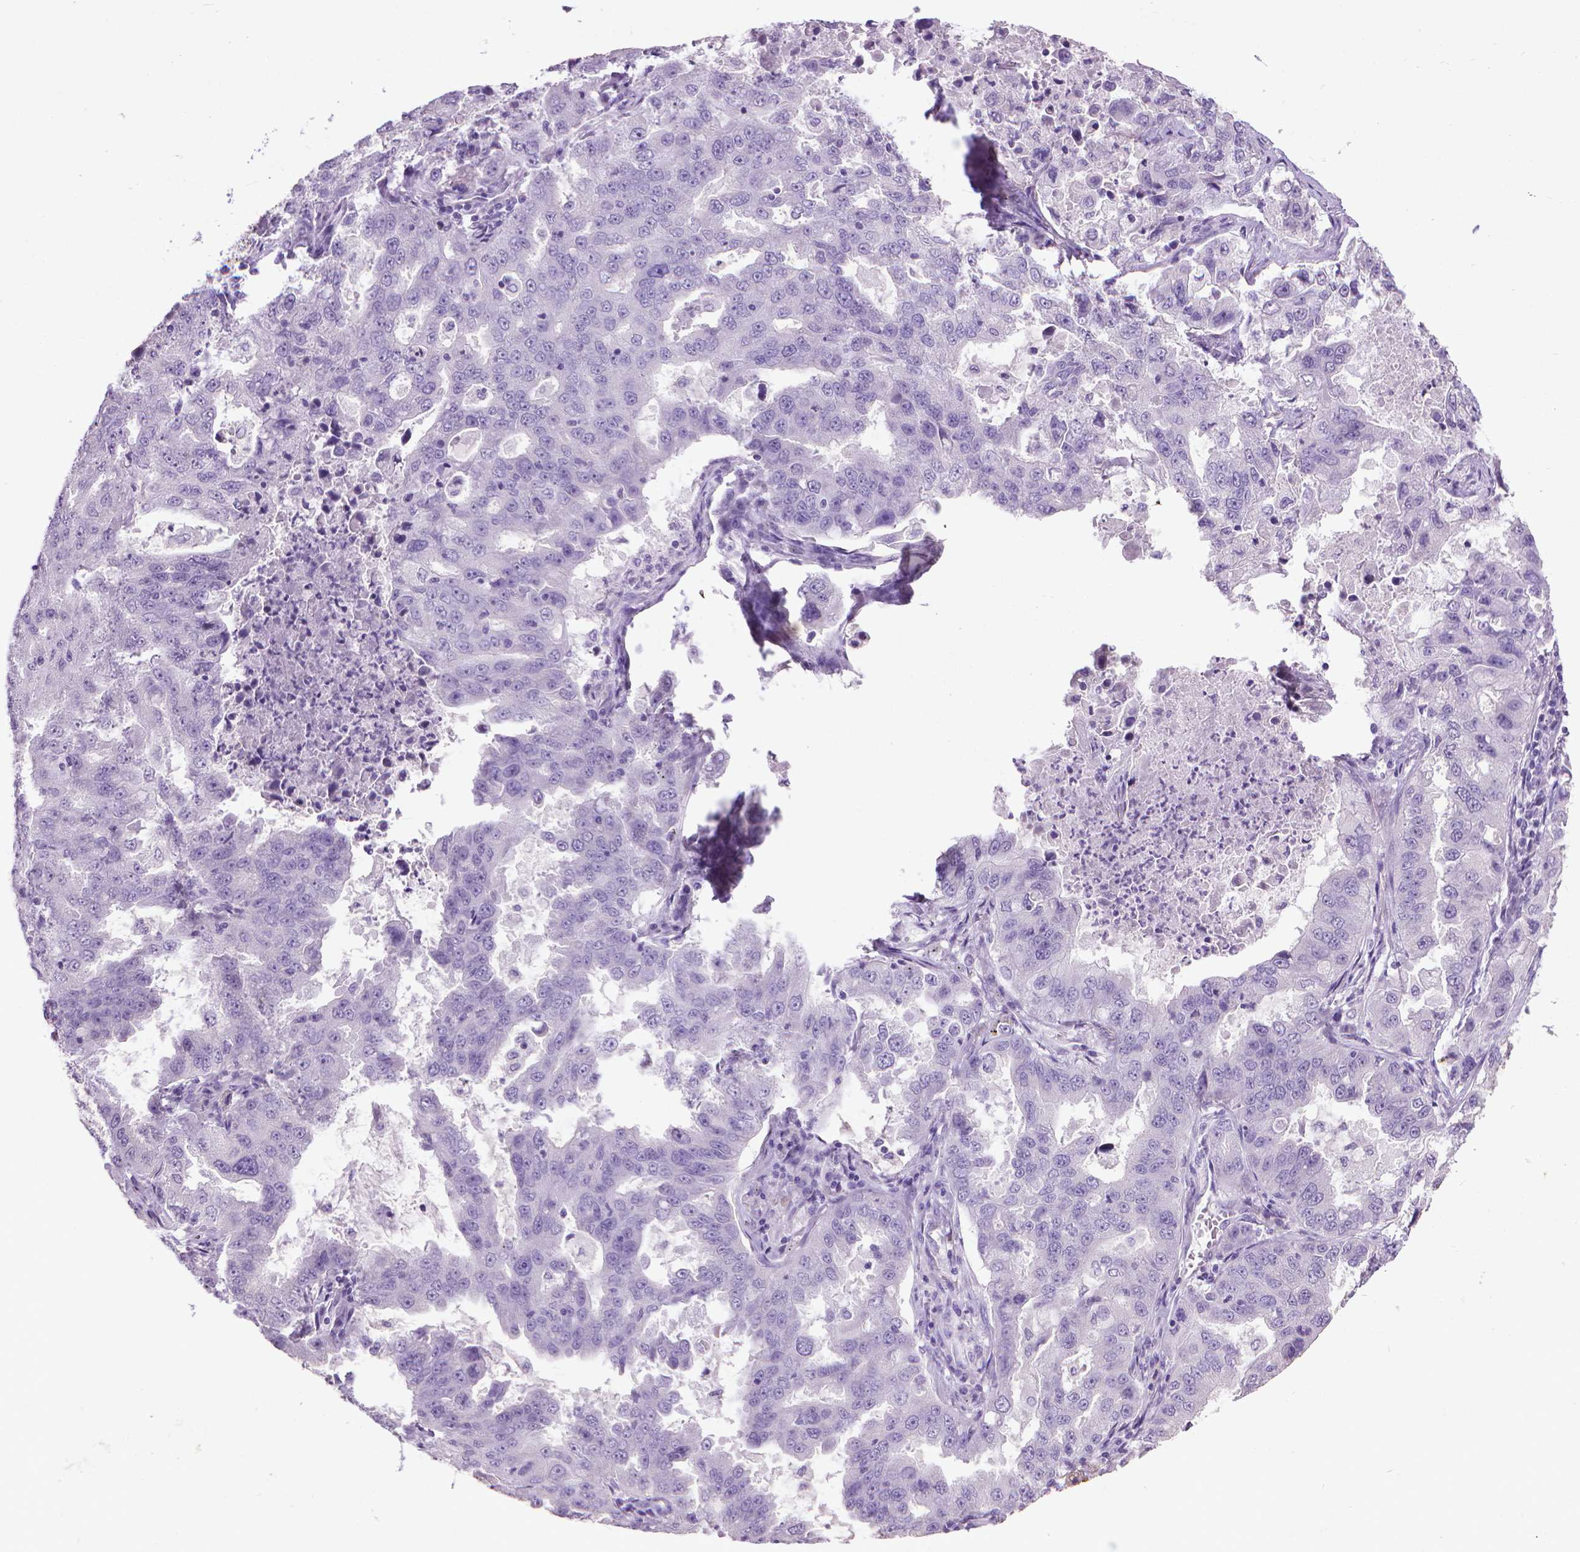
{"staining": {"intensity": "negative", "quantity": "none", "location": "none"}, "tissue": "lung cancer", "cell_type": "Tumor cells", "image_type": "cancer", "snomed": [{"axis": "morphology", "description": "Adenocarcinoma, NOS"}, {"axis": "topography", "description": "Lung"}], "caption": "This is an immunohistochemistry (IHC) micrograph of lung cancer (adenocarcinoma). There is no staining in tumor cells.", "gene": "KRT5", "patient": {"sex": "female", "age": 61}}